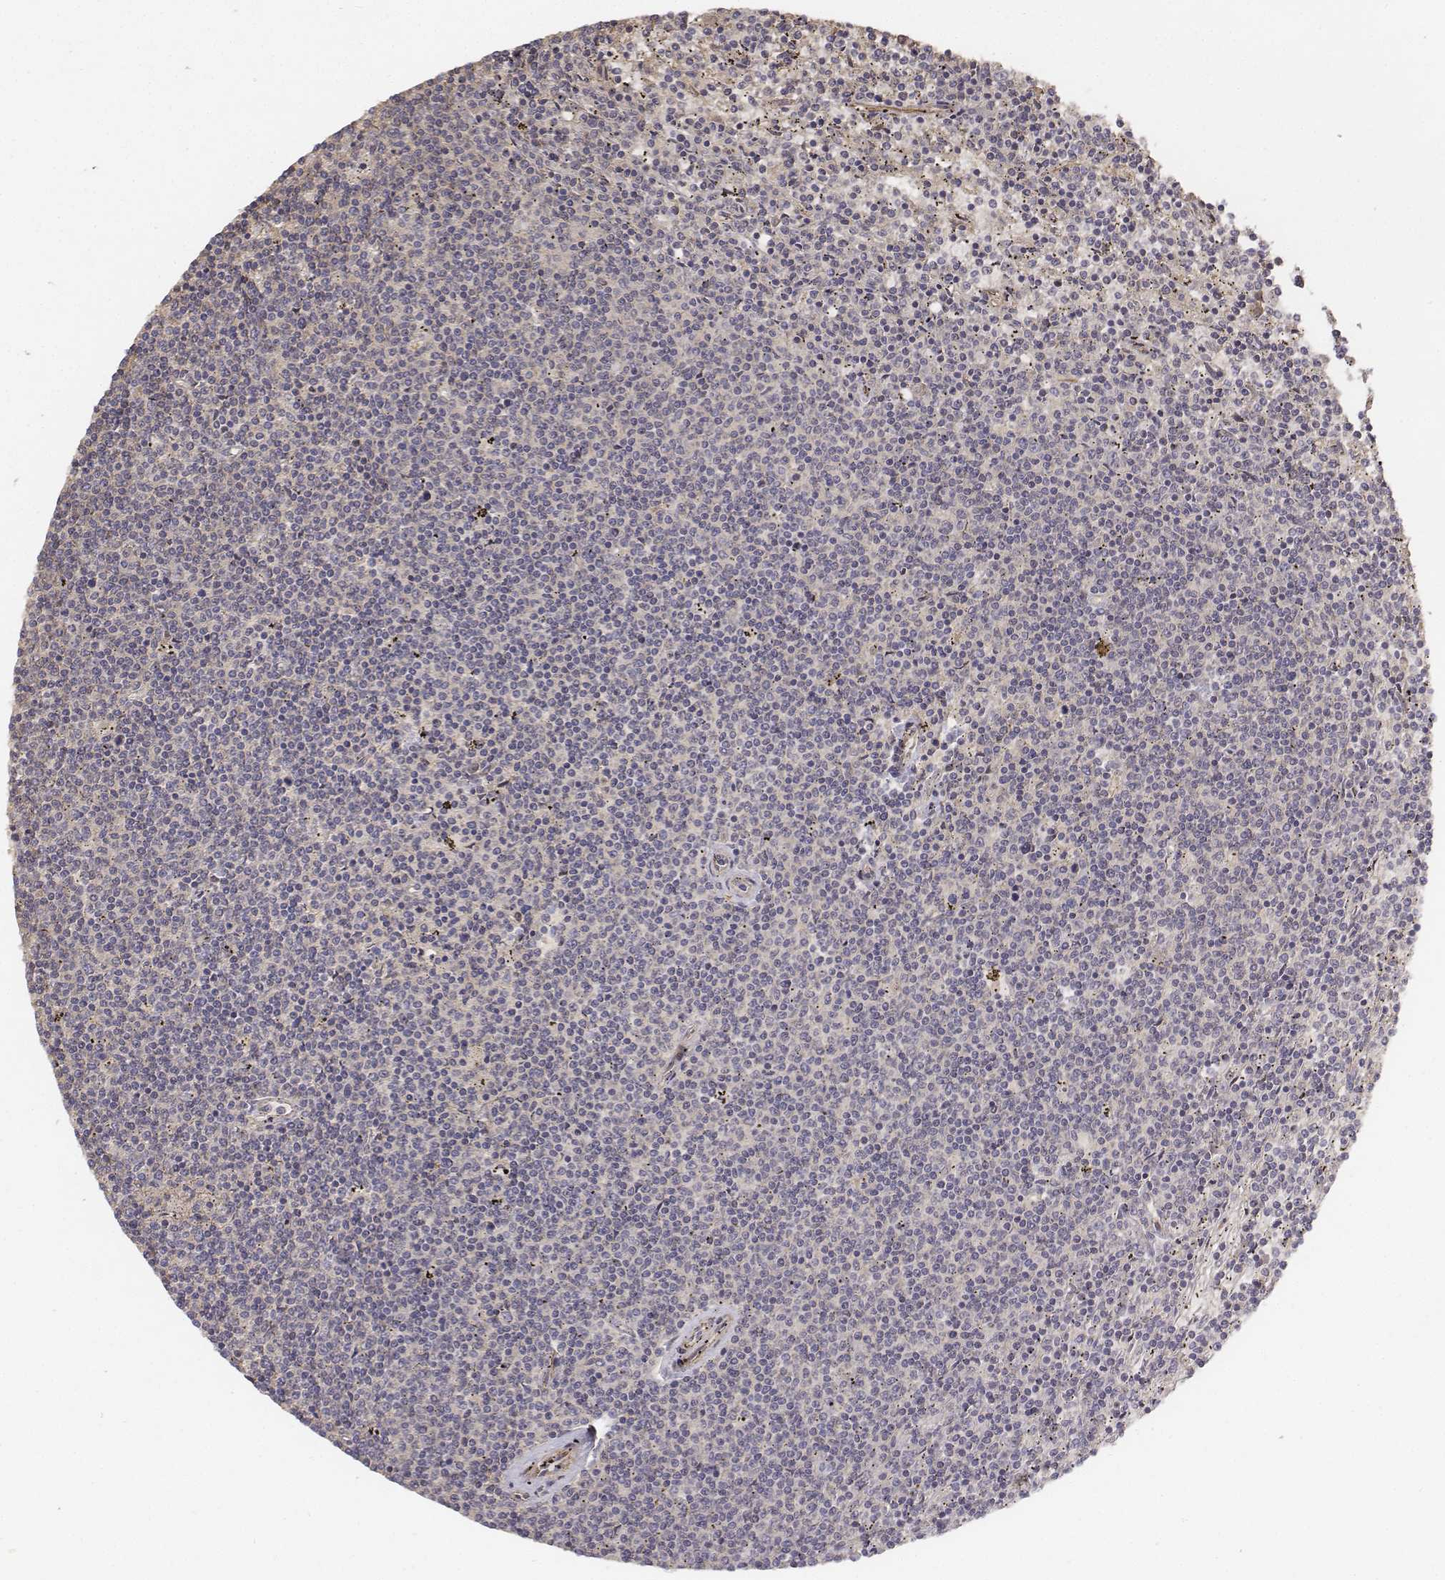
{"staining": {"intensity": "negative", "quantity": "none", "location": "none"}, "tissue": "lymphoma", "cell_type": "Tumor cells", "image_type": "cancer", "snomed": [{"axis": "morphology", "description": "Malignant lymphoma, non-Hodgkin's type, Low grade"}, {"axis": "topography", "description": "Spleen"}], "caption": "This histopathology image is of malignant lymphoma, non-Hodgkin's type (low-grade) stained with immunohistochemistry to label a protein in brown with the nuclei are counter-stained blue. There is no positivity in tumor cells.", "gene": "FBXO21", "patient": {"sex": "female", "age": 50}}